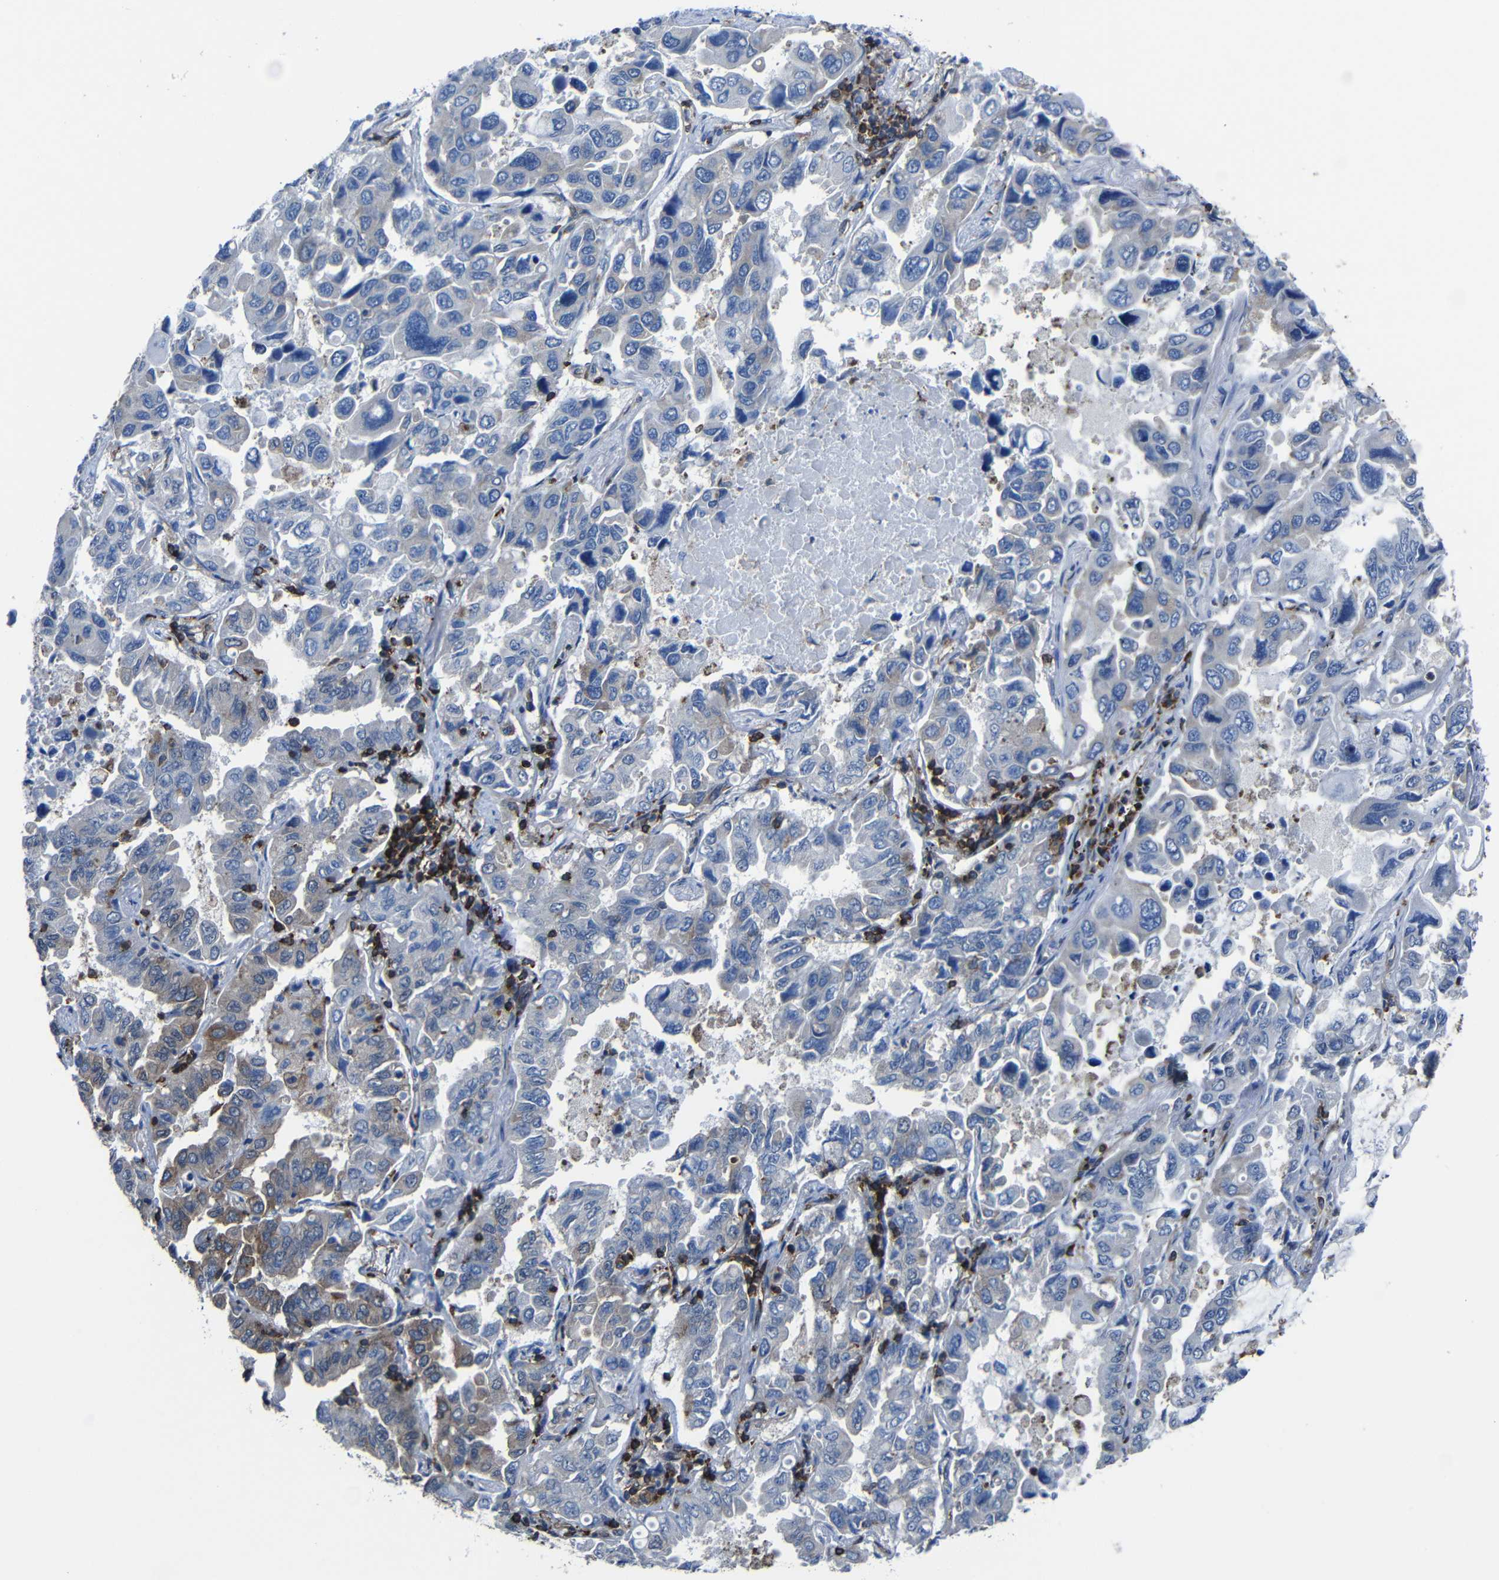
{"staining": {"intensity": "moderate", "quantity": "<25%", "location": "cytoplasmic/membranous"}, "tissue": "lung cancer", "cell_type": "Tumor cells", "image_type": "cancer", "snomed": [{"axis": "morphology", "description": "Adenocarcinoma, NOS"}, {"axis": "topography", "description": "Lung"}], "caption": "DAB immunohistochemical staining of lung adenocarcinoma shows moderate cytoplasmic/membranous protein positivity in approximately <25% of tumor cells. (Brightfield microscopy of DAB IHC at high magnification).", "gene": "ARHGEF1", "patient": {"sex": "male", "age": 64}}